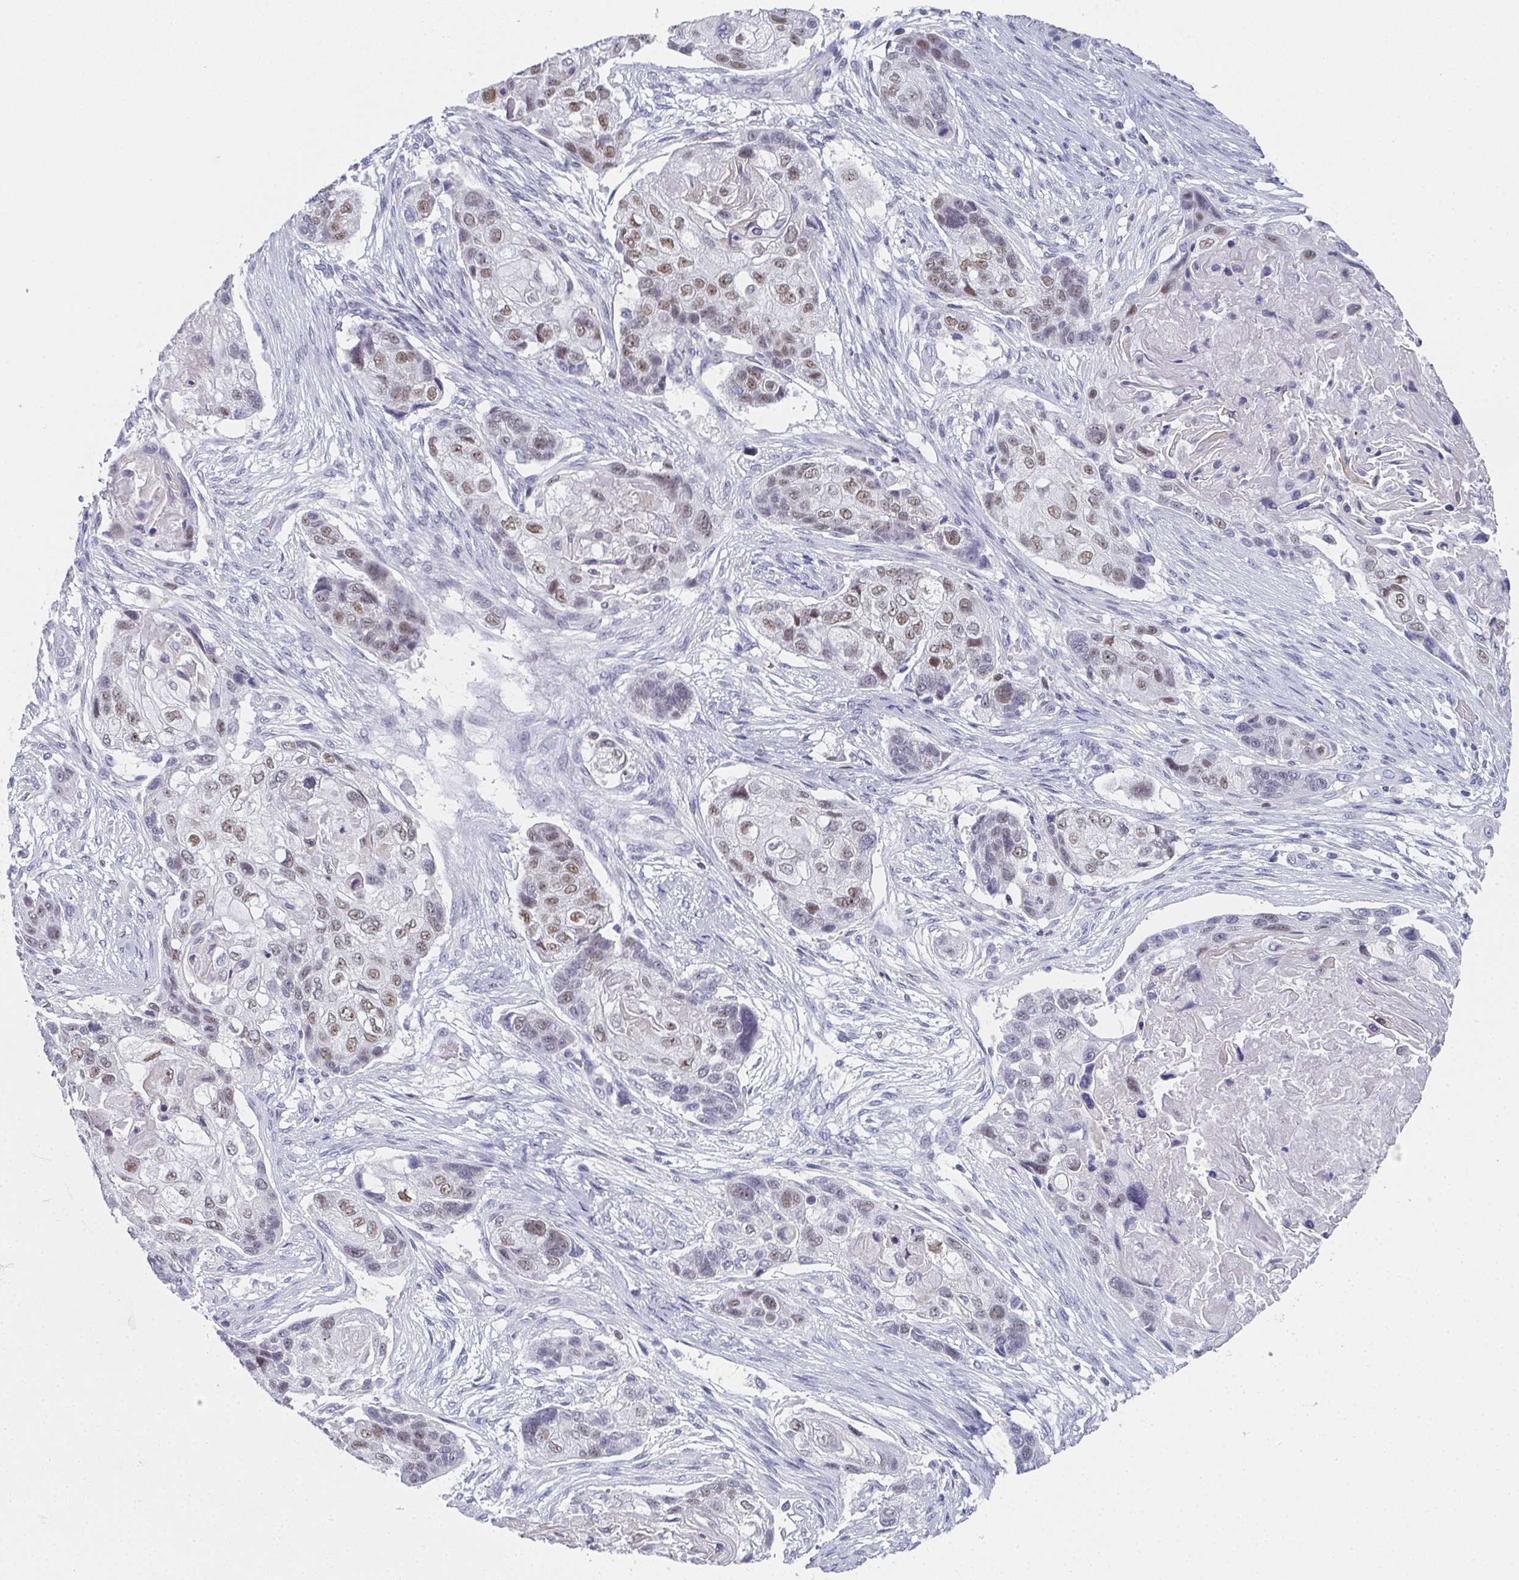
{"staining": {"intensity": "moderate", "quantity": "25%-75%", "location": "nuclear"}, "tissue": "lung cancer", "cell_type": "Tumor cells", "image_type": "cancer", "snomed": [{"axis": "morphology", "description": "Squamous cell carcinoma, NOS"}, {"axis": "topography", "description": "Lung"}], "caption": "Protein analysis of squamous cell carcinoma (lung) tissue shows moderate nuclear staining in about 25%-75% of tumor cells.", "gene": "PYCR3", "patient": {"sex": "male", "age": 69}}